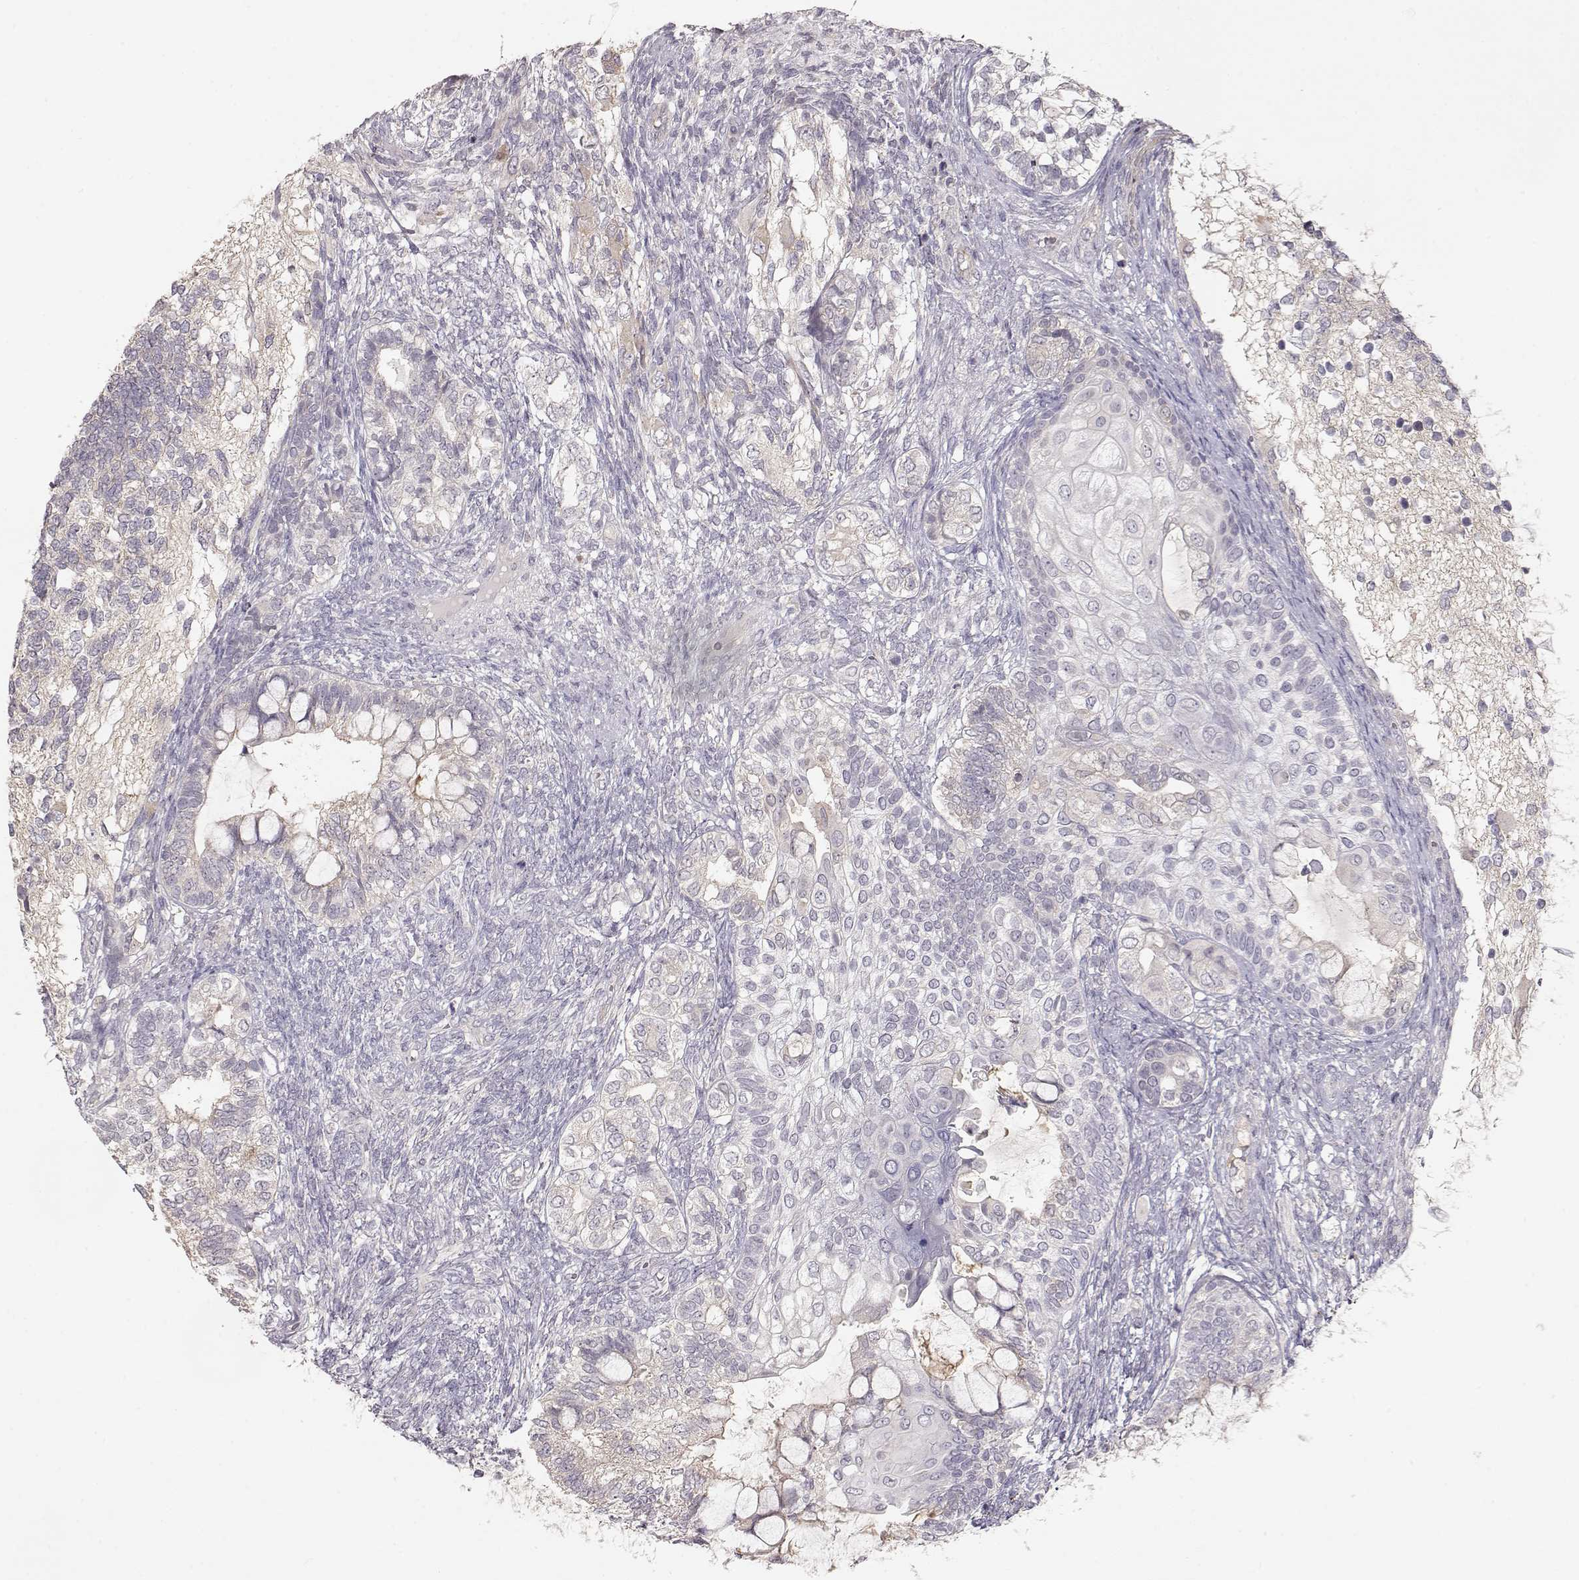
{"staining": {"intensity": "negative", "quantity": "none", "location": "none"}, "tissue": "testis cancer", "cell_type": "Tumor cells", "image_type": "cancer", "snomed": [{"axis": "morphology", "description": "Seminoma, NOS"}, {"axis": "morphology", "description": "Carcinoma, Embryonal, NOS"}, {"axis": "topography", "description": "Testis"}], "caption": "Immunohistochemical staining of testis cancer demonstrates no significant staining in tumor cells.", "gene": "ARHGAP8", "patient": {"sex": "male", "age": 41}}